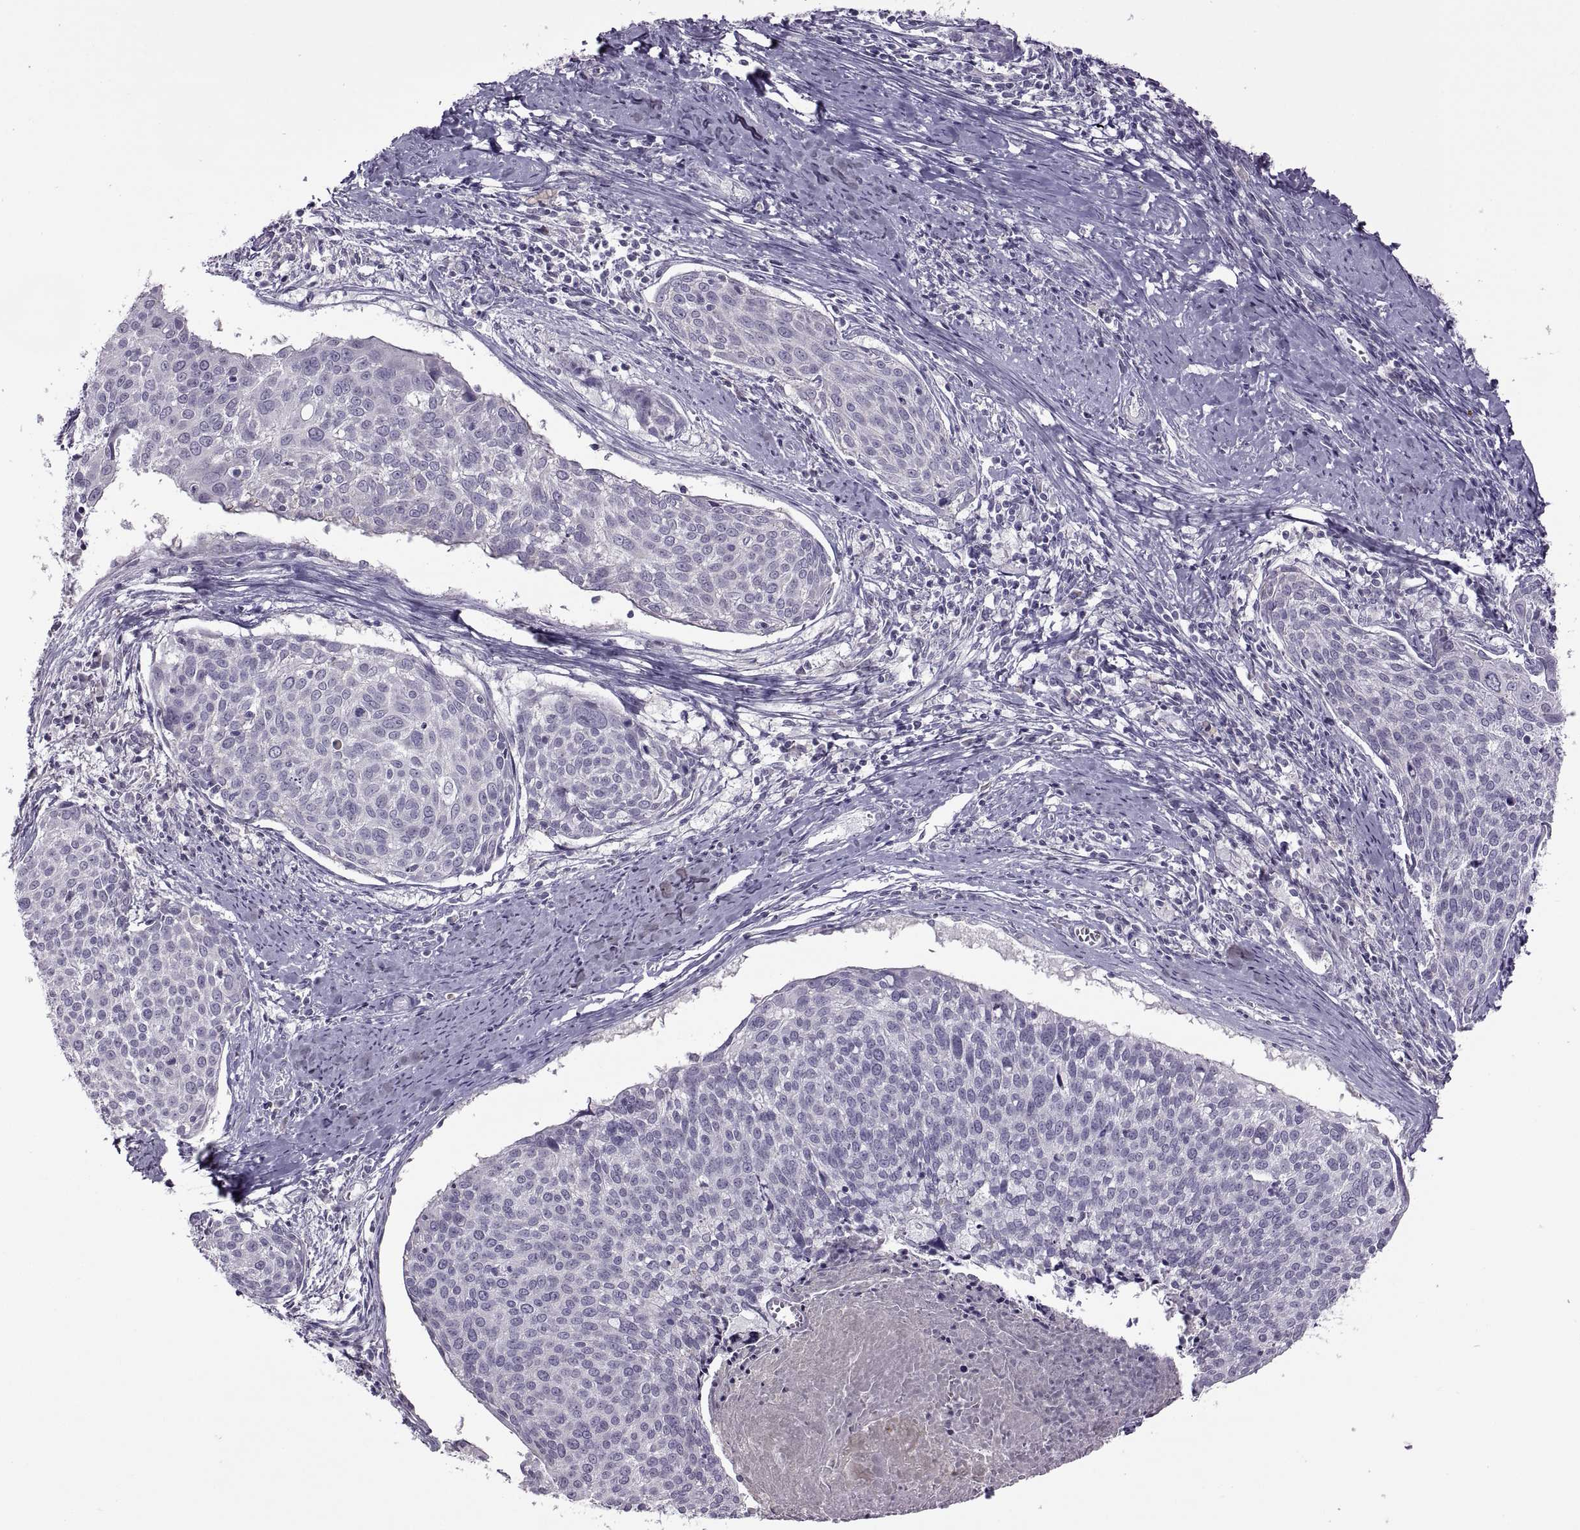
{"staining": {"intensity": "negative", "quantity": "none", "location": "none"}, "tissue": "cervical cancer", "cell_type": "Tumor cells", "image_type": "cancer", "snomed": [{"axis": "morphology", "description": "Squamous cell carcinoma, NOS"}, {"axis": "topography", "description": "Cervix"}], "caption": "Cervical cancer (squamous cell carcinoma) was stained to show a protein in brown. There is no significant staining in tumor cells.", "gene": "RSPH6A", "patient": {"sex": "female", "age": 39}}